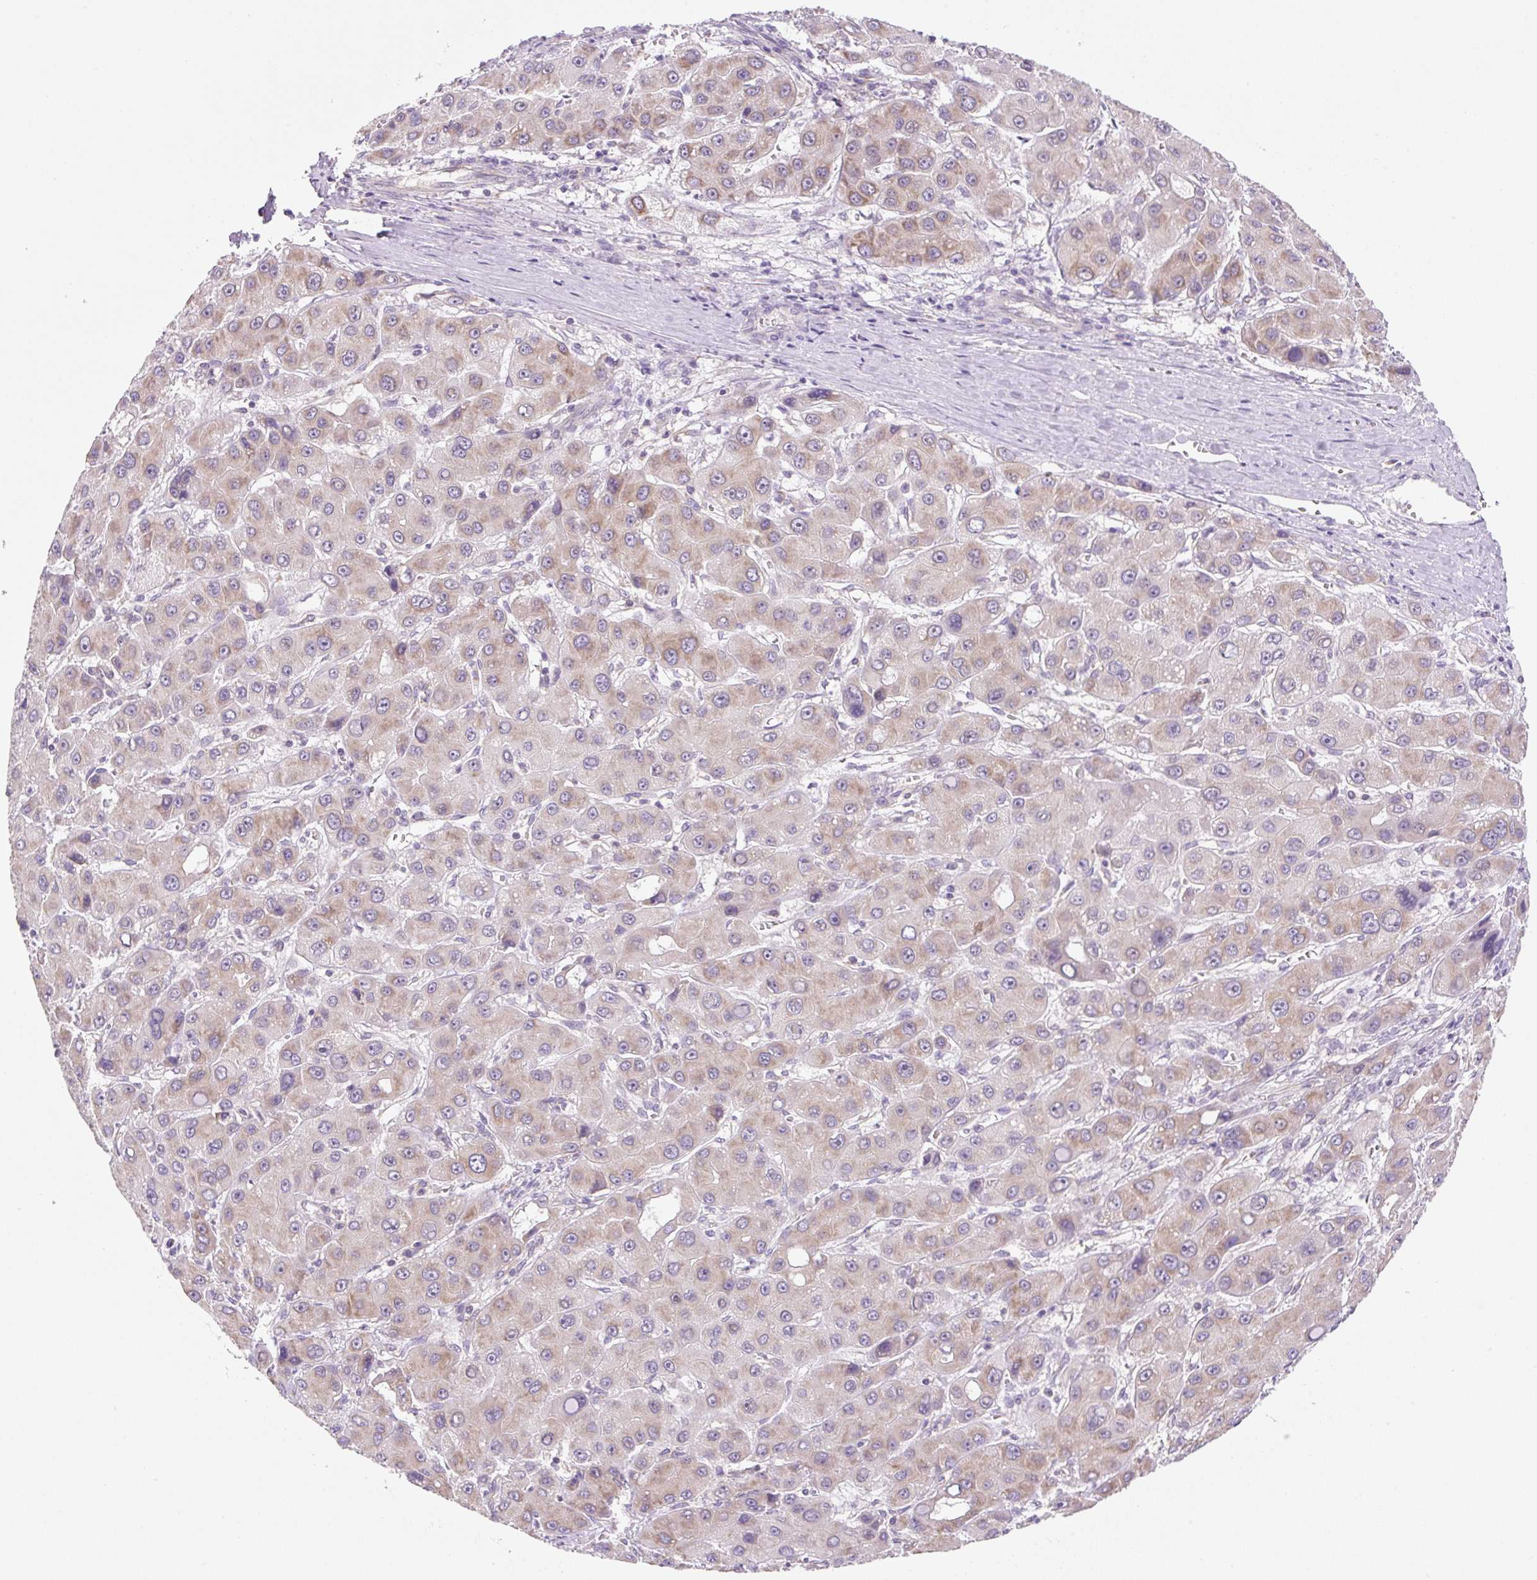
{"staining": {"intensity": "weak", "quantity": ">75%", "location": "cytoplasmic/membranous"}, "tissue": "liver cancer", "cell_type": "Tumor cells", "image_type": "cancer", "snomed": [{"axis": "morphology", "description": "Carcinoma, Hepatocellular, NOS"}, {"axis": "topography", "description": "Liver"}], "caption": "Immunohistochemical staining of human hepatocellular carcinoma (liver) exhibits weak cytoplasmic/membranous protein positivity in about >75% of tumor cells. Ihc stains the protein in brown and the nuclei are stained blue.", "gene": "RPL18A", "patient": {"sex": "male", "age": 55}}